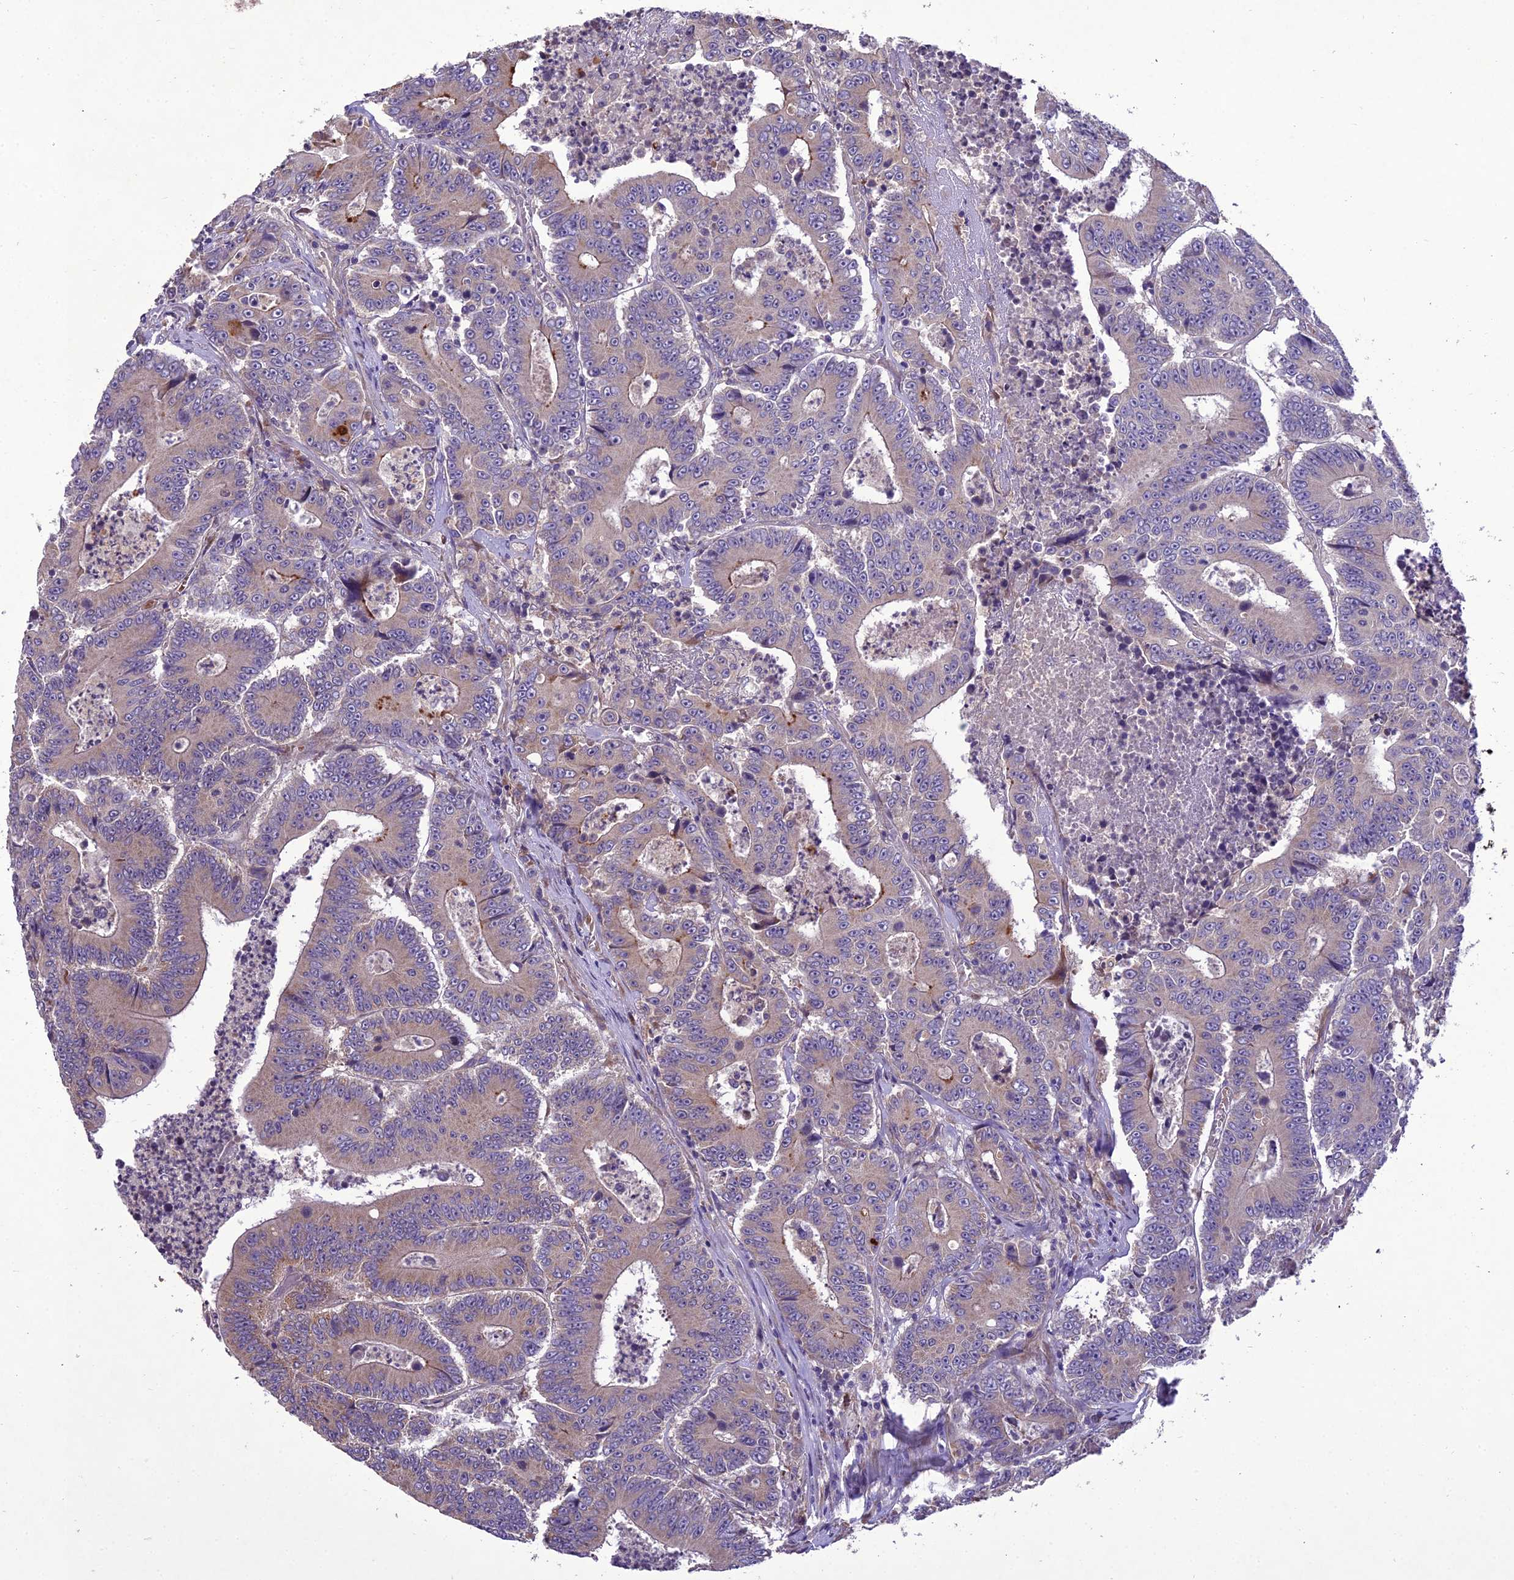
{"staining": {"intensity": "weak", "quantity": "<25%", "location": "cytoplasmic/membranous"}, "tissue": "colorectal cancer", "cell_type": "Tumor cells", "image_type": "cancer", "snomed": [{"axis": "morphology", "description": "Adenocarcinoma, NOS"}, {"axis": "topography", "description": "Colon"}], "caption": "The micrograph reveals no staining of tumor cells in adenocarcinoma (colorectal).", "gene": "CENPL", "patient": {"sex": "male", "age": 83}}